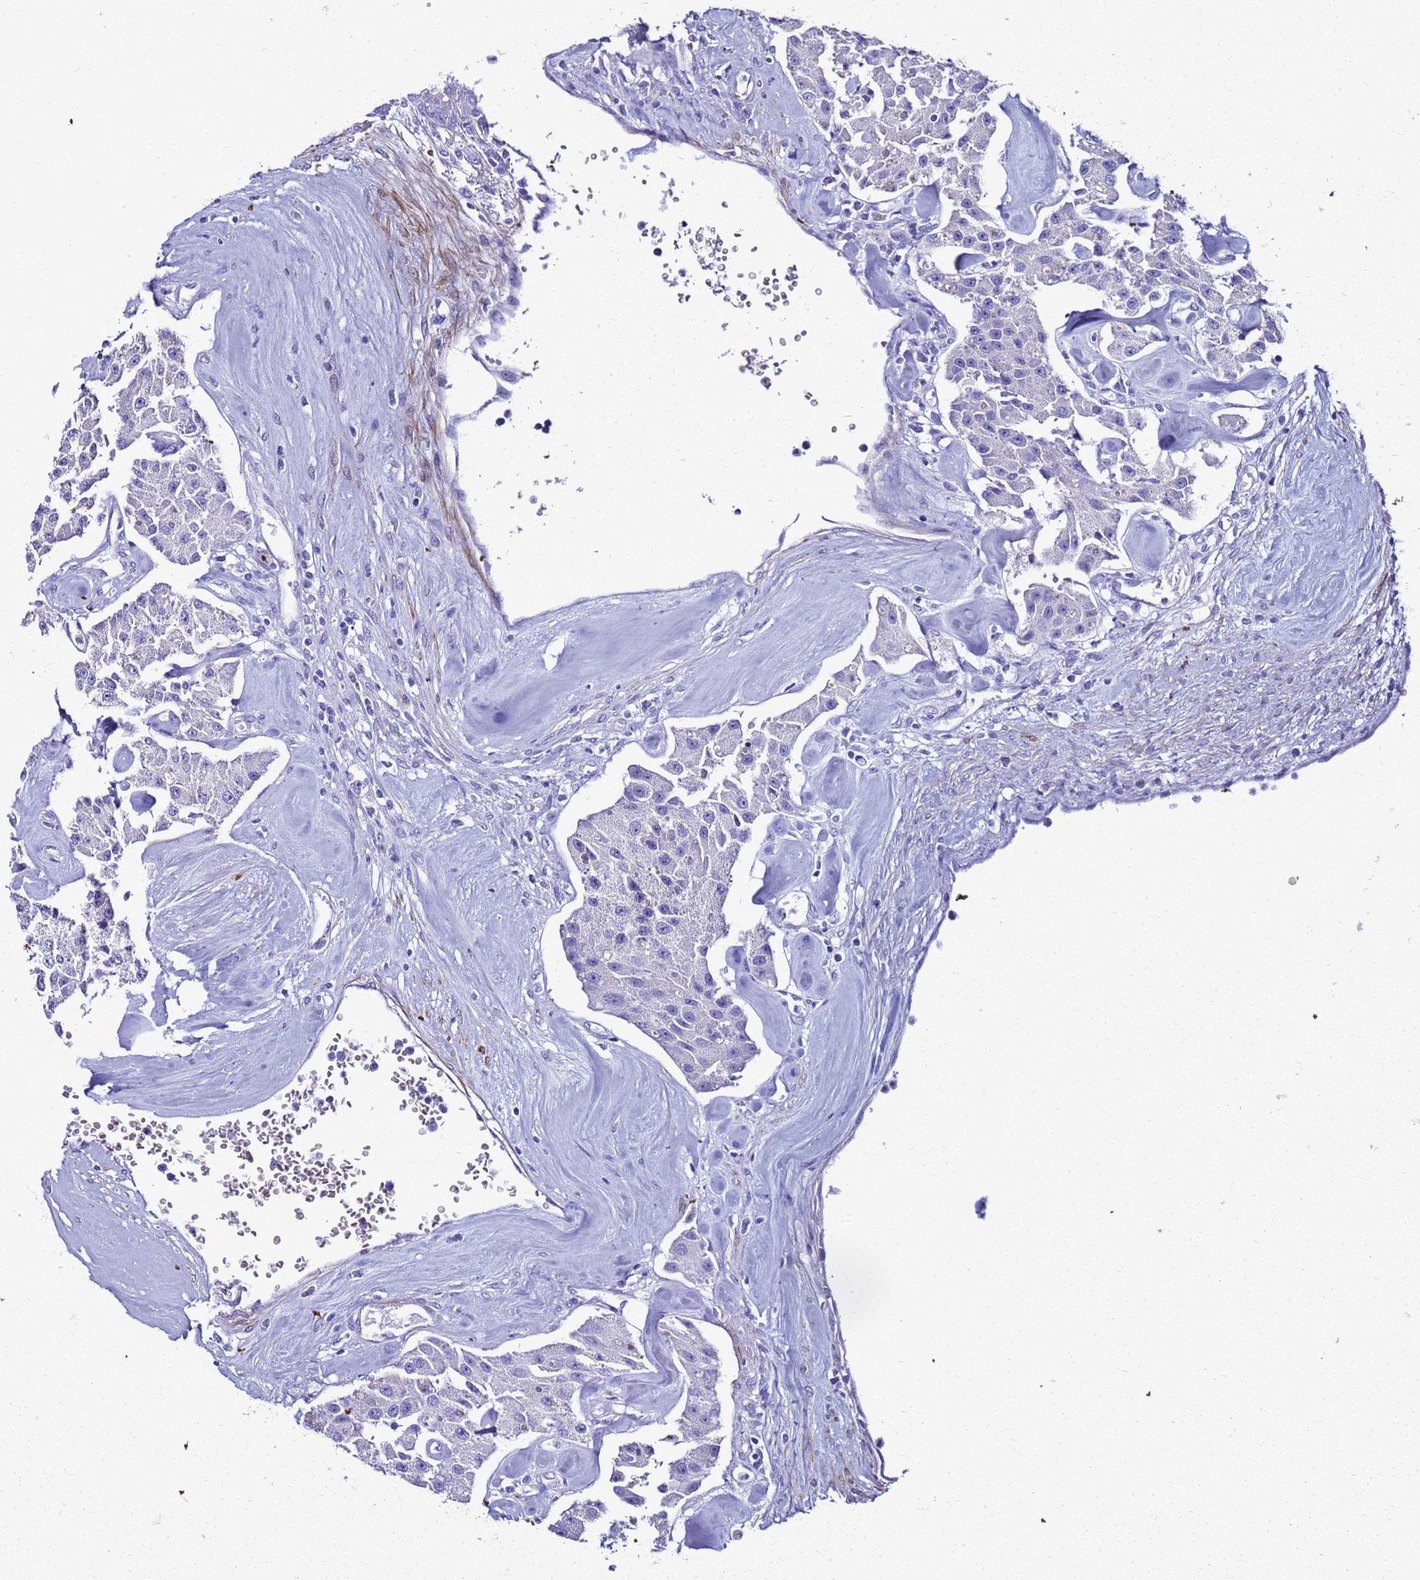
{"staining": {"intensity": "negative", "quantity": "none", "location": "none"}, "tissue": "carcinoid", "cell_type": "Tumor cells", "image_type": "cancer", "snomed": [{"axis": "morphology", "description": "Carcinoid, malignant, NOS"}, {"axis": "topography", "description": "Pancreas"}], "caption": "High magnification brightfield microscopy of carcinoid stained with DAB (3,3'-diaminobenzidine) (brown) and counterstained with hematoxylin (blue): tumor cells show no significant positivity.", "gene": "LCMT1", "patient": {"sex": "male", "age": 41}}